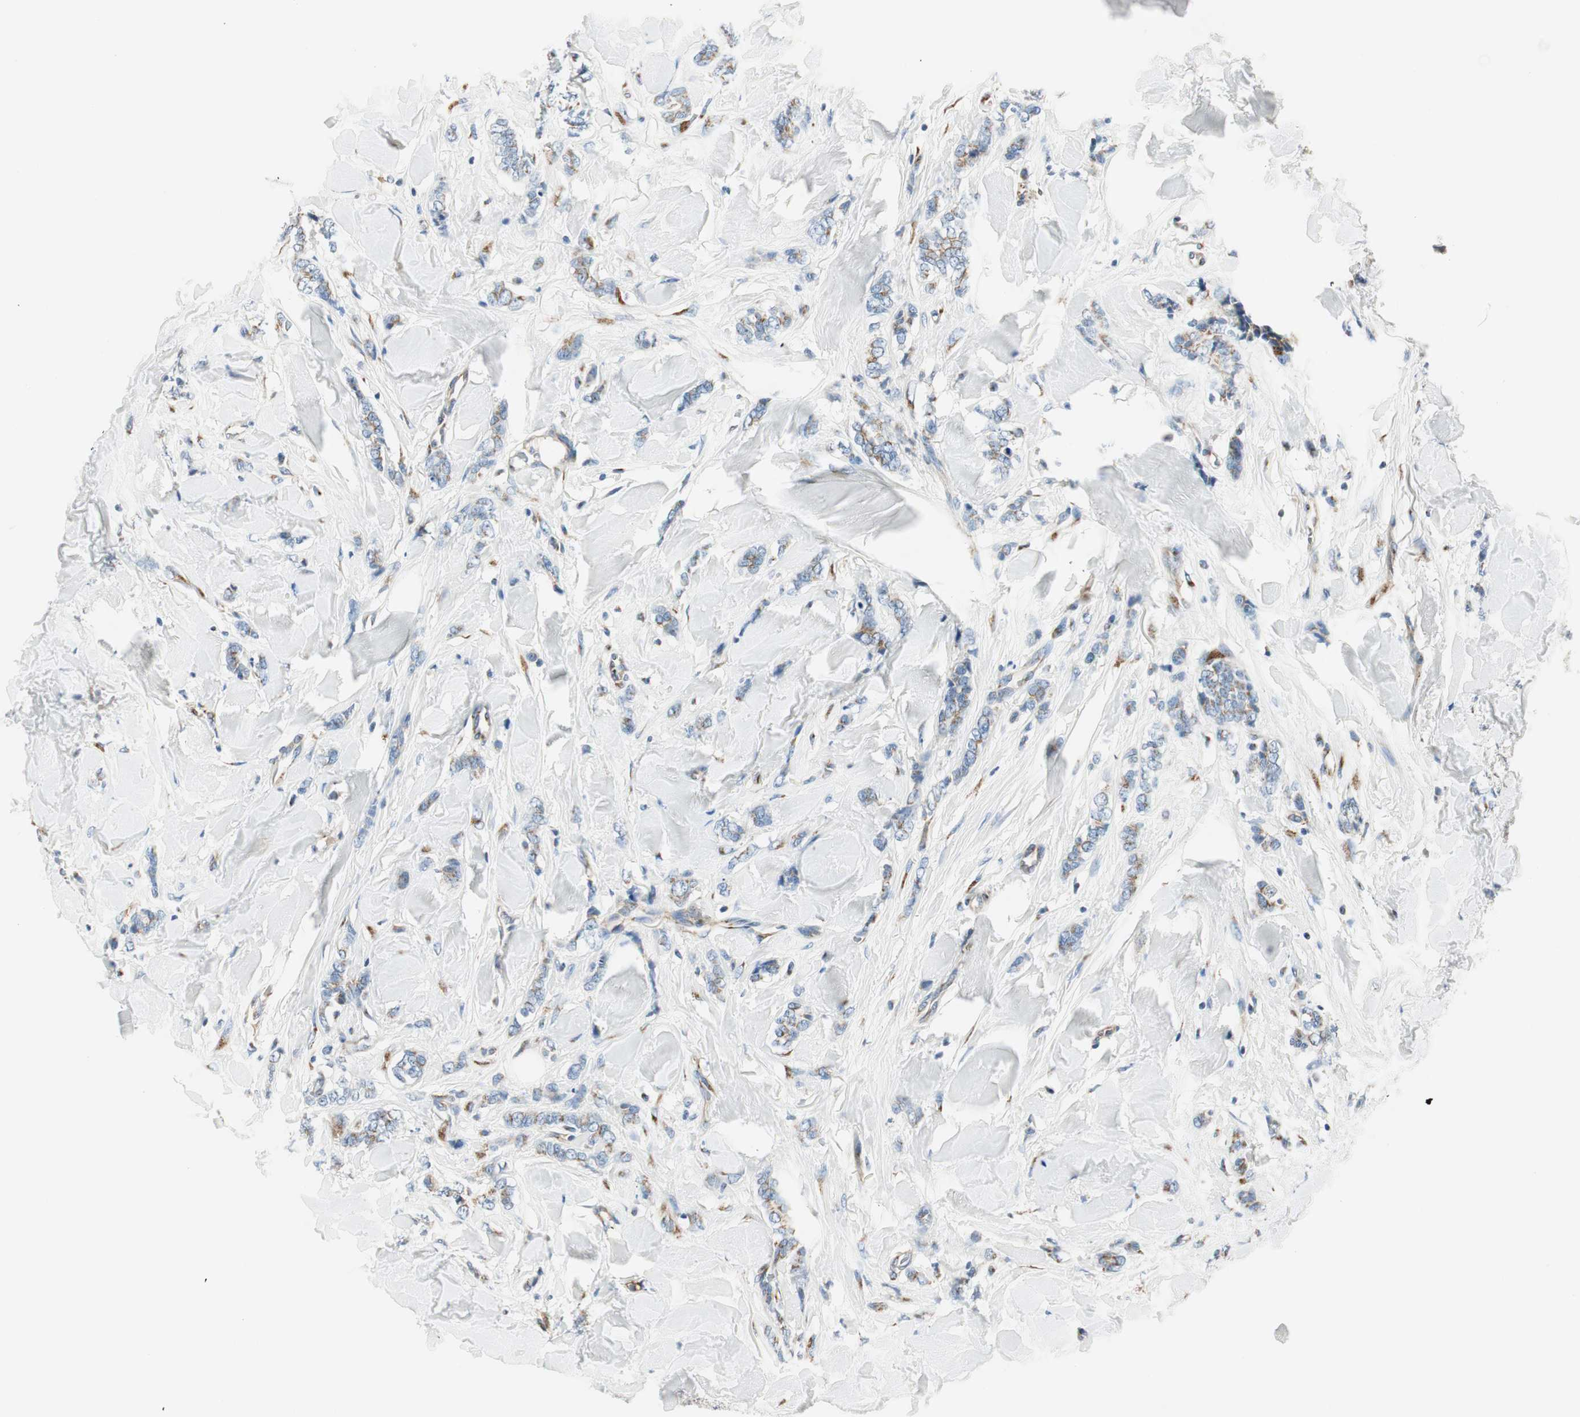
{"staining": {"intensity": "moderate", "quantity": "<25%", "location": "cytoplasmic/membranous"}, "tissue": "breast cancer", "cell_type": "Tumor cells", "image_type": "cancer", "snomed": [{"axis": "morphology", "description": "Lobular carcinoma"}, {"axis": "topography", "description": "Skin"}, {"axis": "topography", "description": "Breast"}], "caption": "Immunohistochemistry (IHC) photomicrograph of neoplastic tissue: human lobular carcinoma (breast) stained using immunohistochemistry shows low levels of moderate protein expression localized specifically in the cytoplasmic/membranous of tumor cells, appearing as a cytoplasmic/membranous brown color.", "gene": "TMF1", "patient": {"sex": "female", "age": 46}}